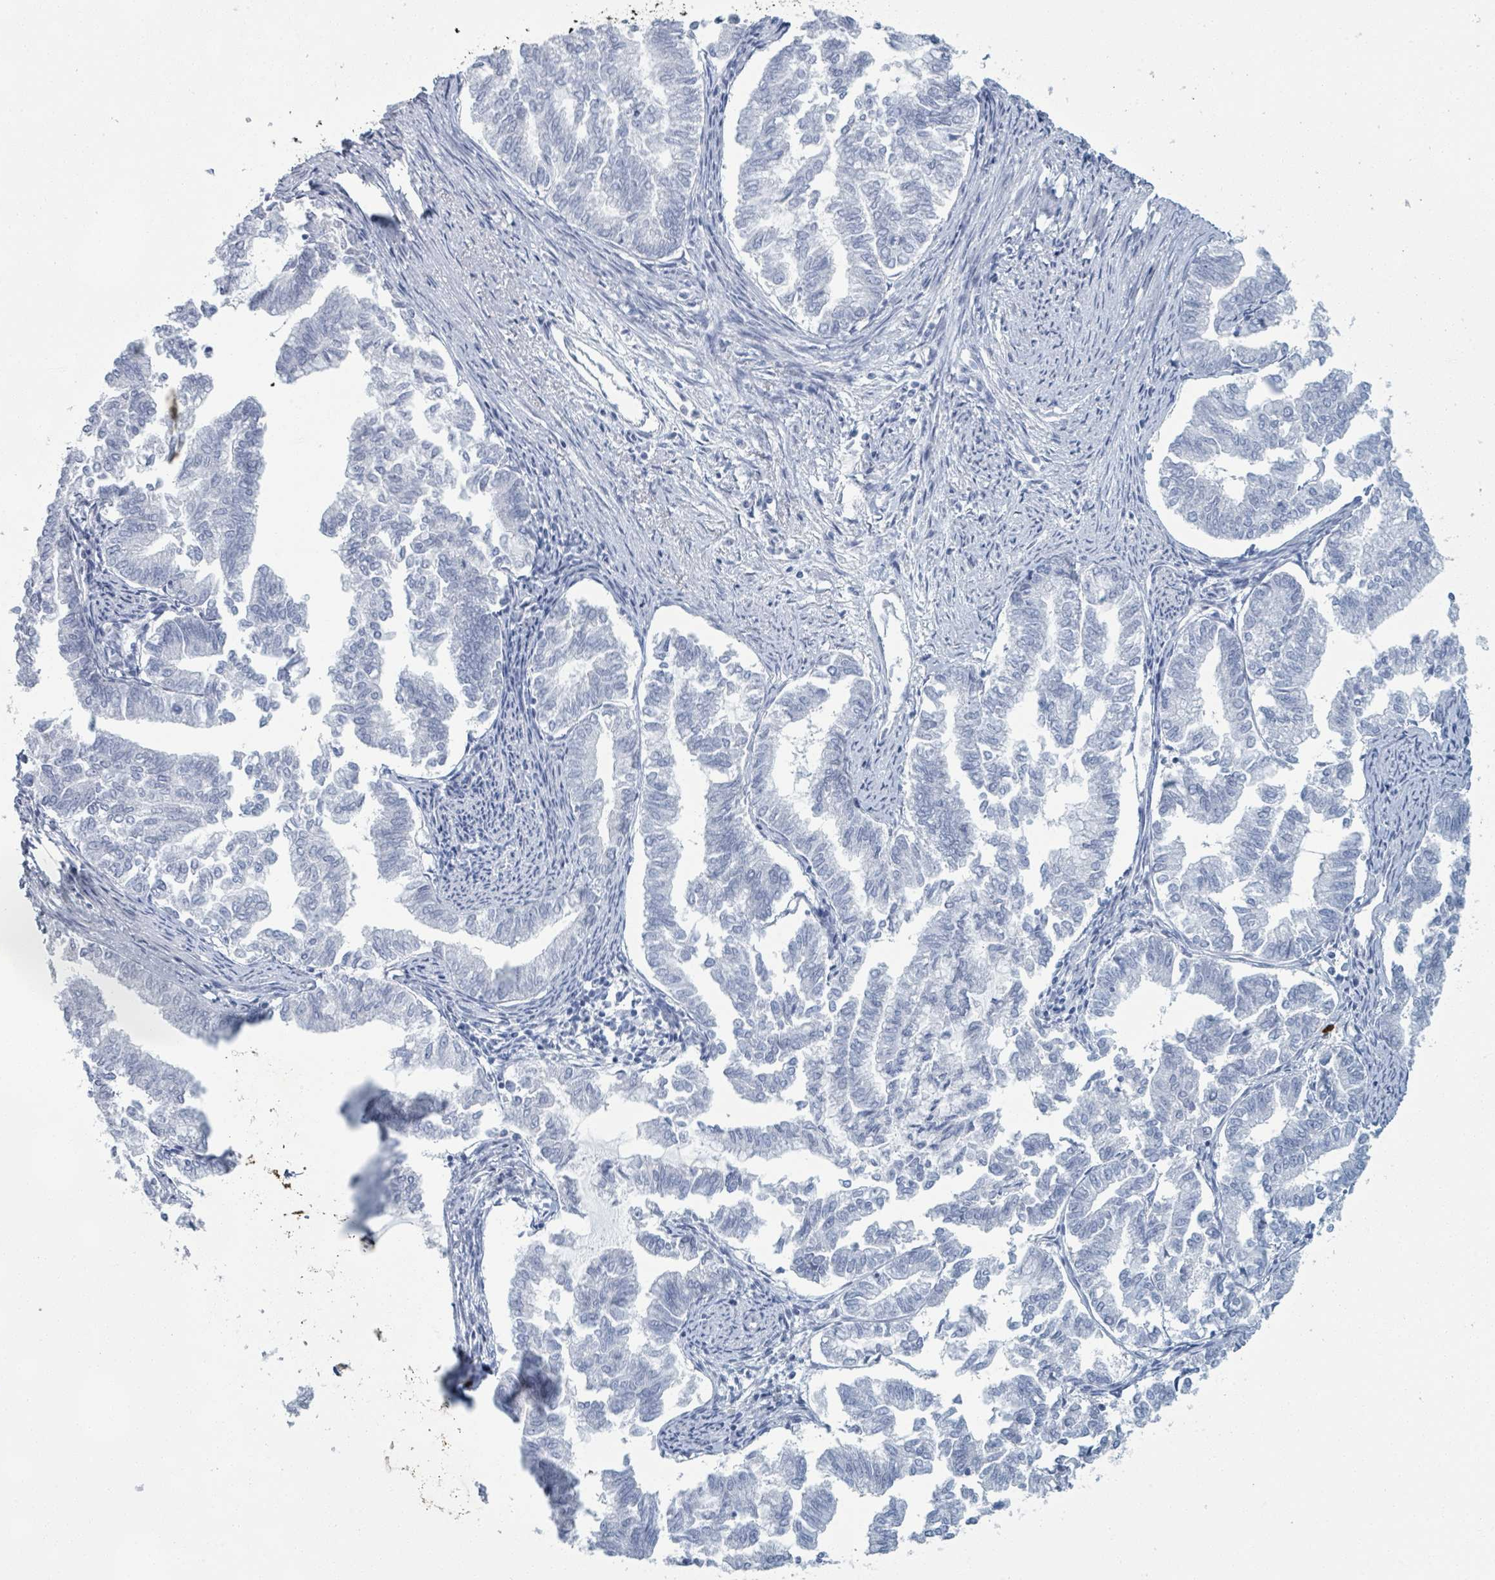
{"staining": {"intensity": "negative", "quantity": "none", "location": "none"}, "tissue": "endometrial cancer", "cell_type": "Tumor cells", "image_type": "cancer", "snomed": [{"axis": "morphology", "description": "Adenocarcinoma, NOS"}, {"axis": "topography", "description": "Endometrium"}], "caption": "A histopathology image of human endometrial adenocarcinoma is negative for staining in tumor cells.", "gene": "DEFA4", "patient": {"sex": "female", "age": 79}}